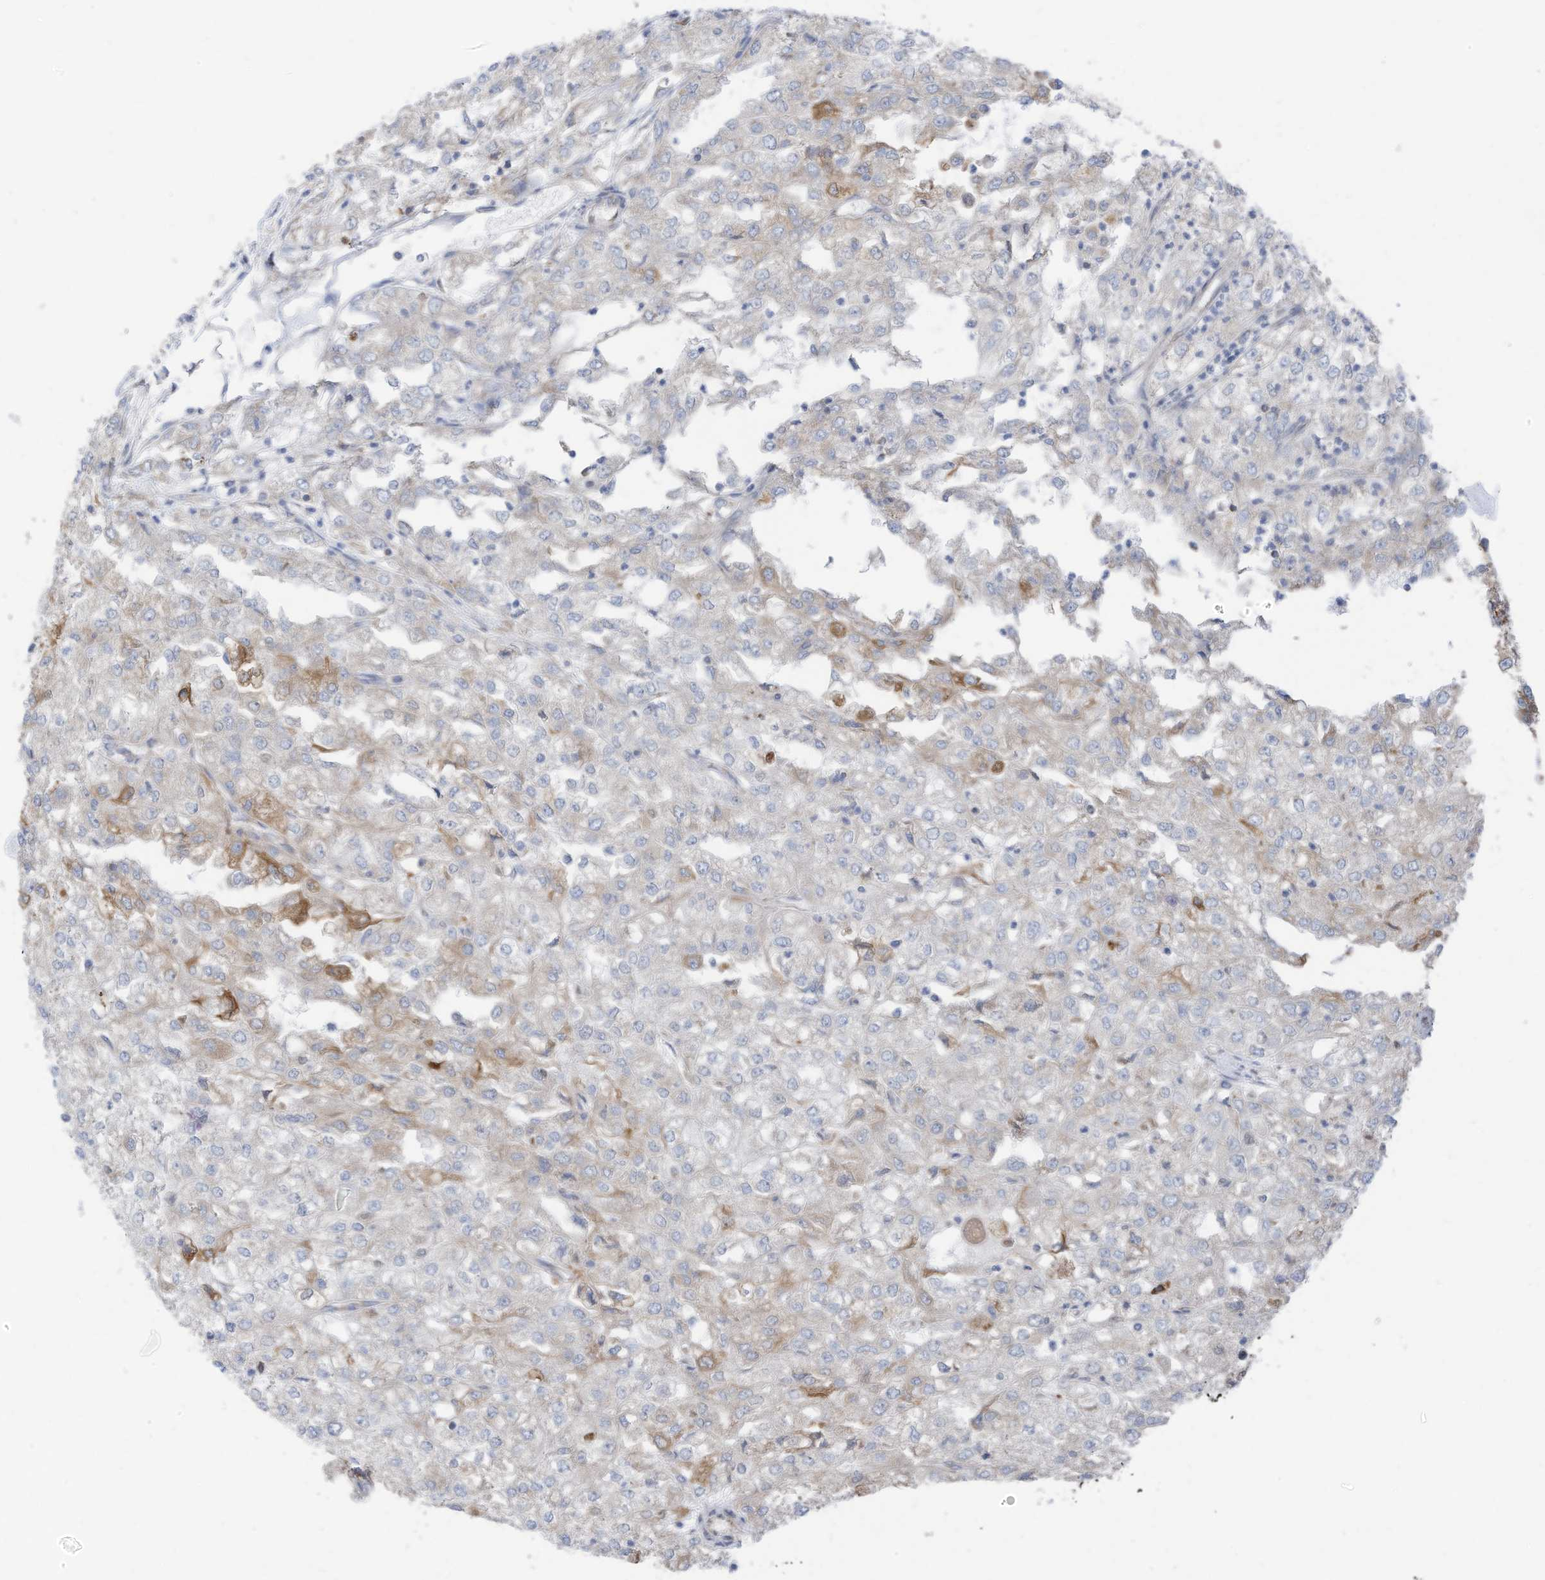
{"staining": {"intensity": "negative", "quantity": "none", "location": "none"}, "tissue": "renal cancer", "cell_type": "Tumor cells", "image_type": "cancer", "snomed": [{"axis": "morphology", "description": "Adenocarcinoma, NOS"}, {"axis": "topography", "description": "Kidney"}], "caption": "DAB (3,3'-diaminobenzidine) immunohistochemical staining of adenocarcinoma (renal) demonstrates no significant expression in tumor cells. Nuclei are stained in blue.", "gene": "EOMES", "patient": {"sex": "female", "age": 54}}